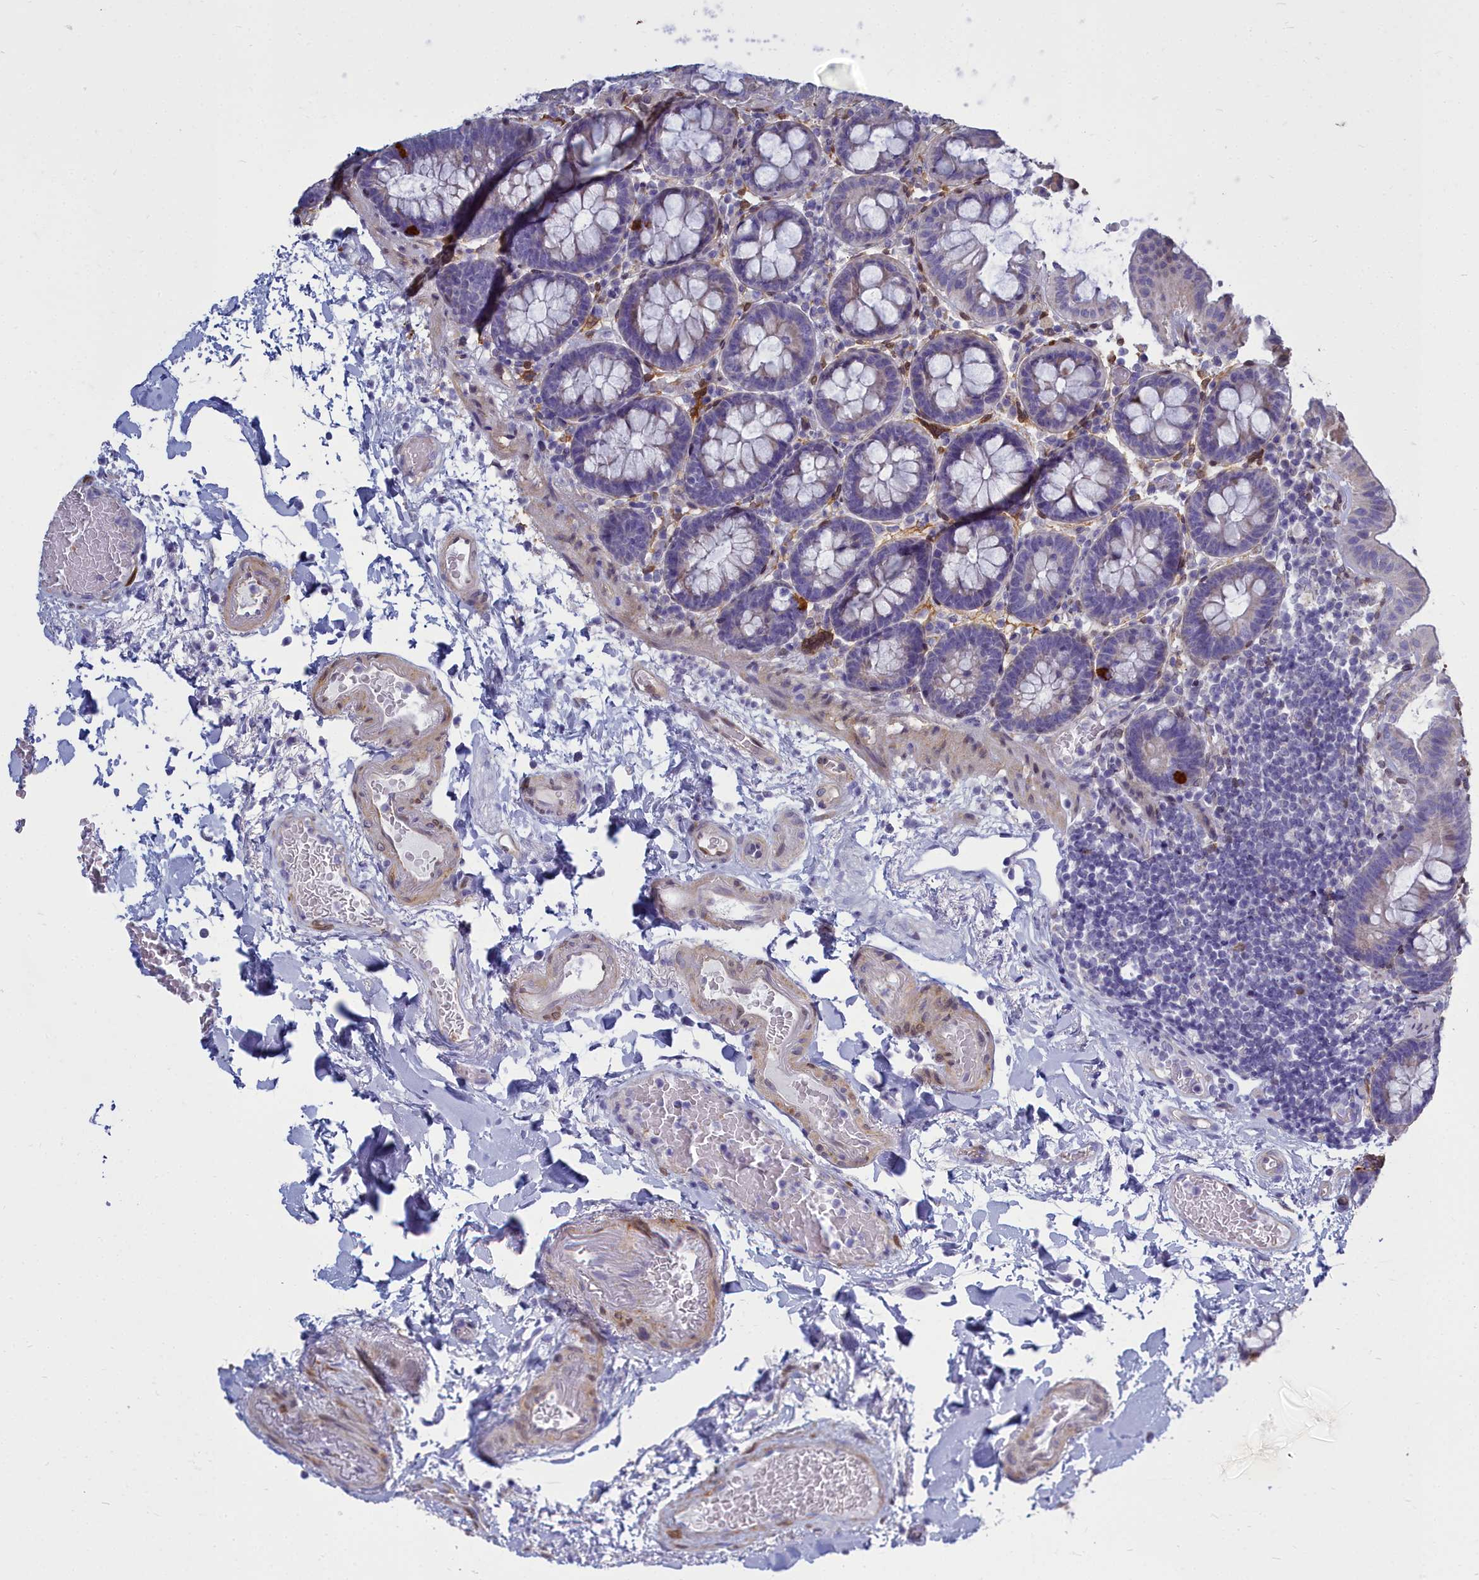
{"staining": {"intensity": "weak", "quantity": ">75%", "location": "cytoplasmic/membranous"}, "tissue": "colon", "cell_type": "Endothelial cells", "image_type": "normal", "snomed": [{"axis": "morphology", "description": "Normal tissue, NOS"}, {"axis": "topography", "description": "Colon"}], "caption": "Endothelial cells display low levels of weak cytoplasmic/membranous staining in approximately >75% of cells in unremarkable colon. (Stains: DAB (3,3'-diaminobenzidine) in brown, nuclei in blue, Microscopy: brightfield microscopy at high magnification).", "gene": "PPP1R14A", "patient": {"sex": "male", "age": 75}}